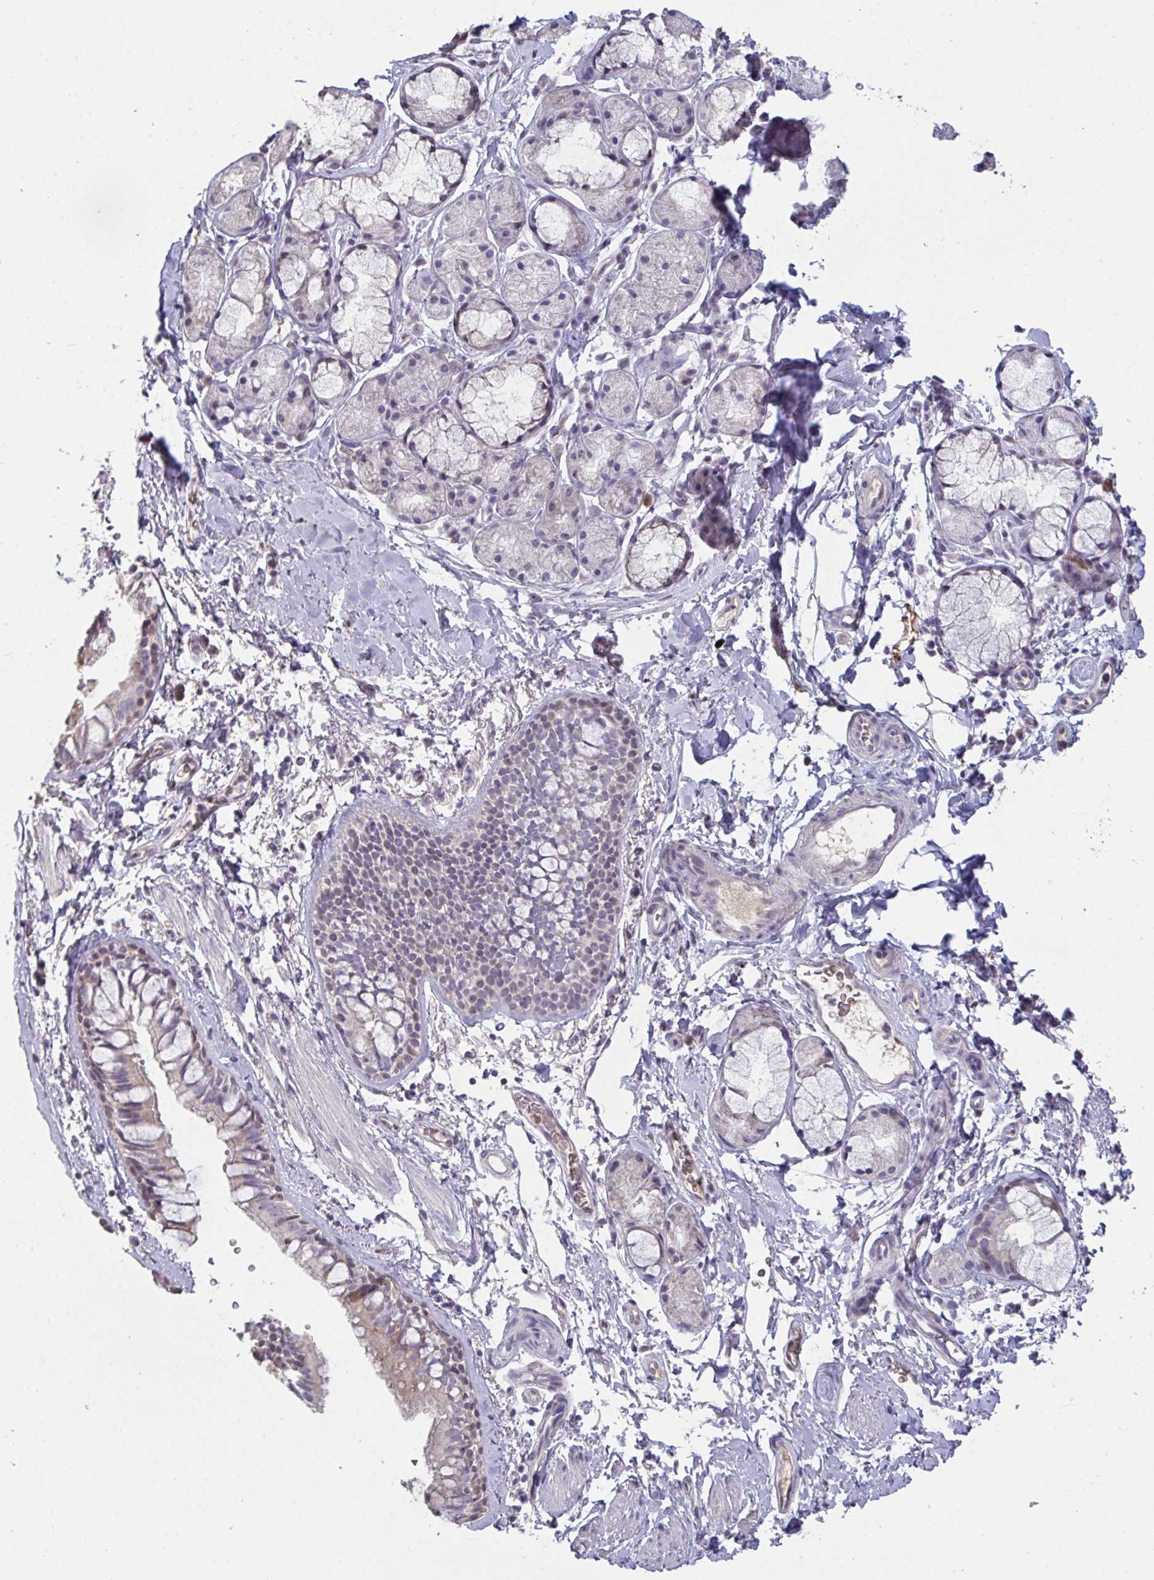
{"staining": {"intensity": "weak", "quantity": "<25%", "location": "nuclear"}, "tissue": "bronchus", "cell_type": "Respiratory epithelial cells", "image_type": "normal", "snomed": [{"axis": "morphology", "description": "Normal tissue, NOS"}, {"axis": "topography", "description": "Lymph node"}, {"axis": "topography", "description": "Cartilage tissue"}, {"axis": "topography", "description": "Bronchus"}], "caption": "There is no significant expression in respiratory epithelial cells of bronchus. (DAB immunohistochemistry (IHC), high magnification).", "gene": "MYC", "patient": {"sex": "female", "age": 70}}